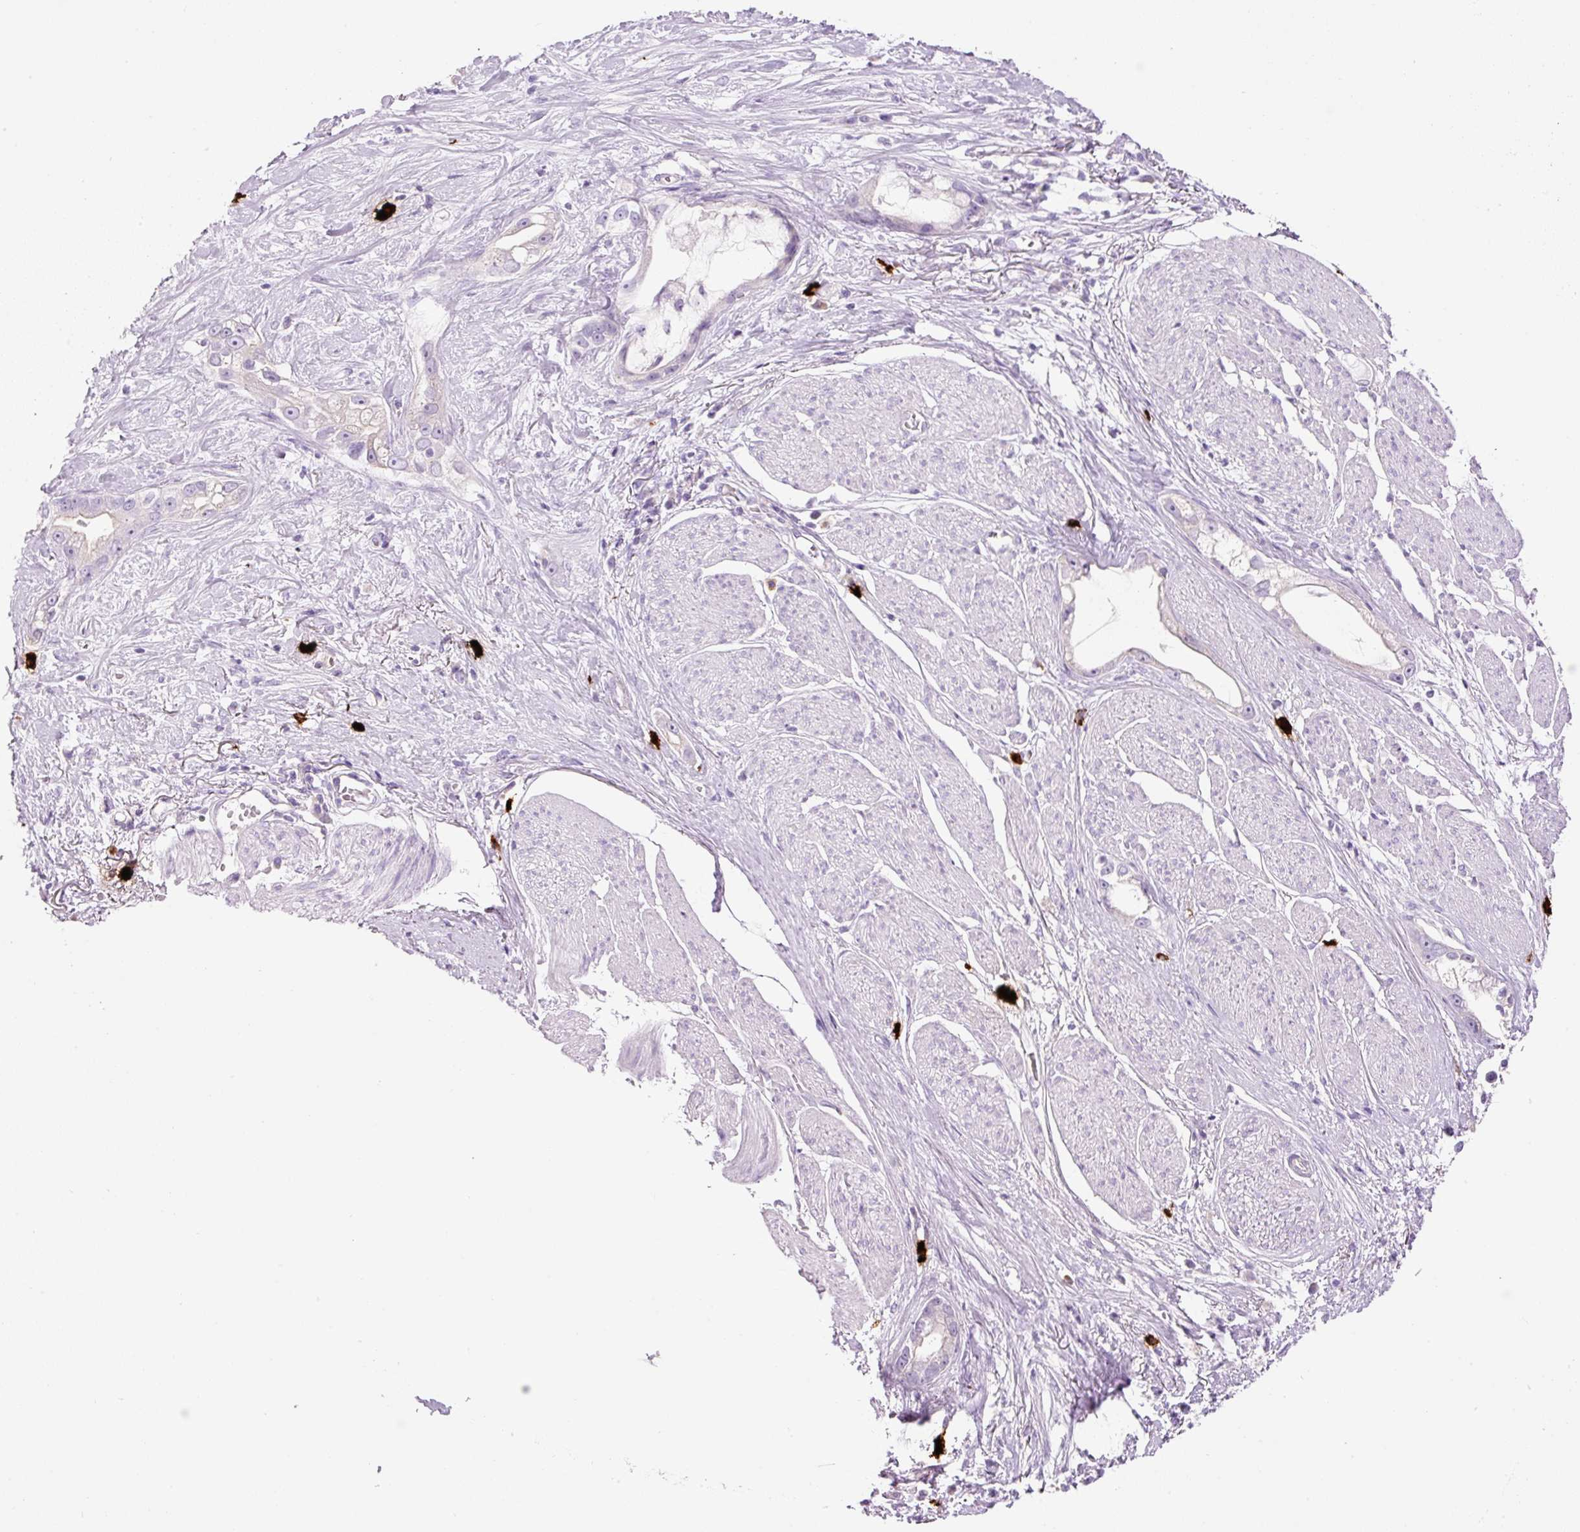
{"staining": {"intensity": "negative", "quantity": "none", "location": "none"}, "tissue": "stomach cancer", "cell_type": "Tumor cells", "image_type": "cancer", "snomed": [{"axis": "morphology", "description": "Adenocarcinoma, NOS"}, {"axis": "topography", "description": "Stomach"}], "caption": "DAB (3,3'-diaminobenzidine) immunohistochemical staining of stomach adenocarcinoma shows no significant expression in tumor cells. (Brightfield microscopy of DAB IHC at high magnification).", "gene": "CMA1", "patient": {"sex": "male", "age": 55}}